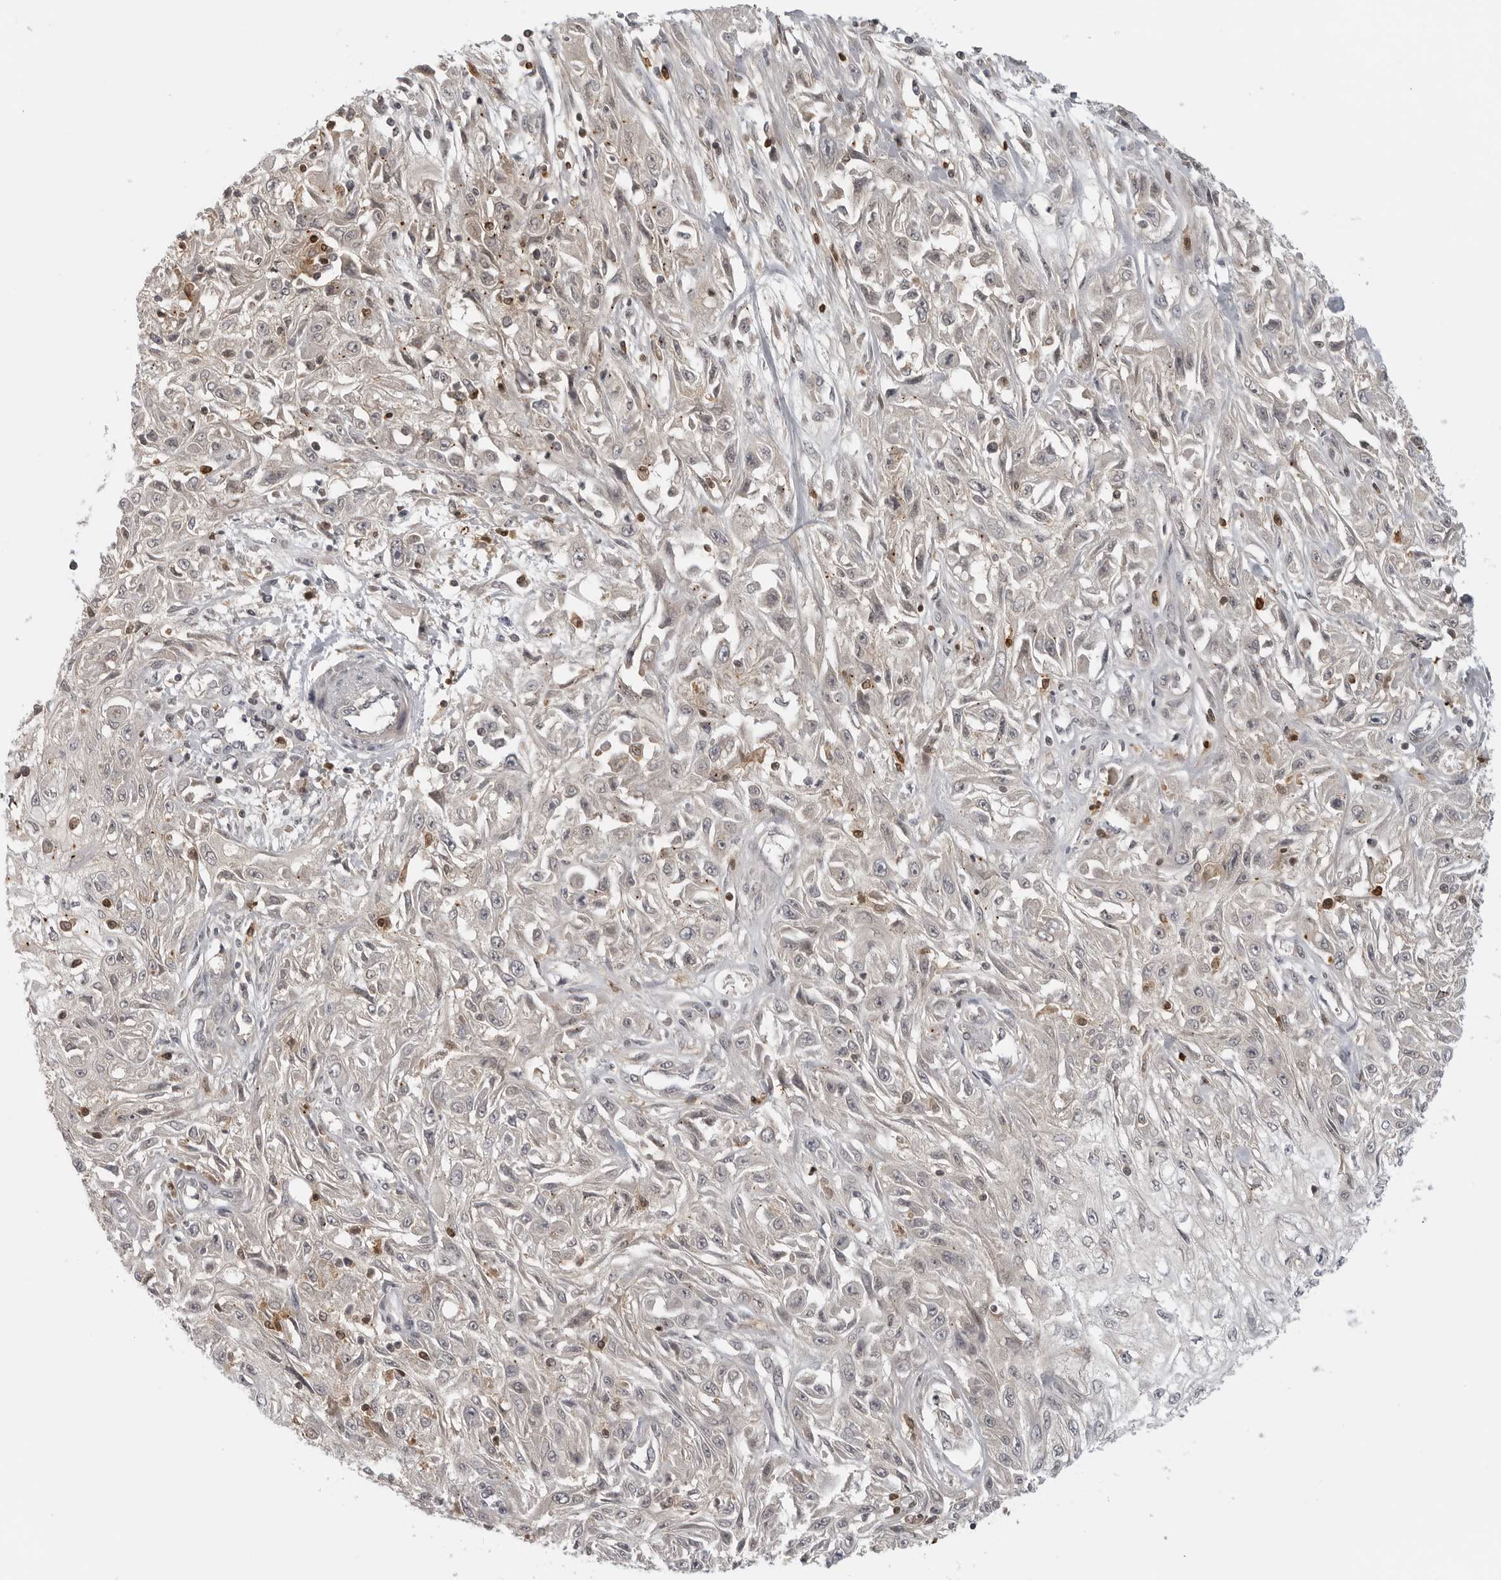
{"staining": {"intensity": "negative", "quantity": "none", "location": "none"}, "tissue": "skin cancer", "cell_type": "Tumor cells", "image_type": "cancer", "snomed": [{"axis": "morphology", "description": "Squamous cell carcinoma, NOS"}, {"axis": "morphology", "description": "Squamous cell carcinoma, metastatic, NOS"}, {"axis": "topography", "description": "Skin"}, {"axis": "topography", "description": "Lymph node"}], "caption": "An immunohistochemistry histopathology image of skin cancer (squamous cell carcinoma) is shown. There is no staining in tumor cells of skin cancer (squamous cell carcinoma). (IHC, brightfield microscopy, high magnification).", "gene": "CTIF", "patient": {"sex": "male", "age": 75}}